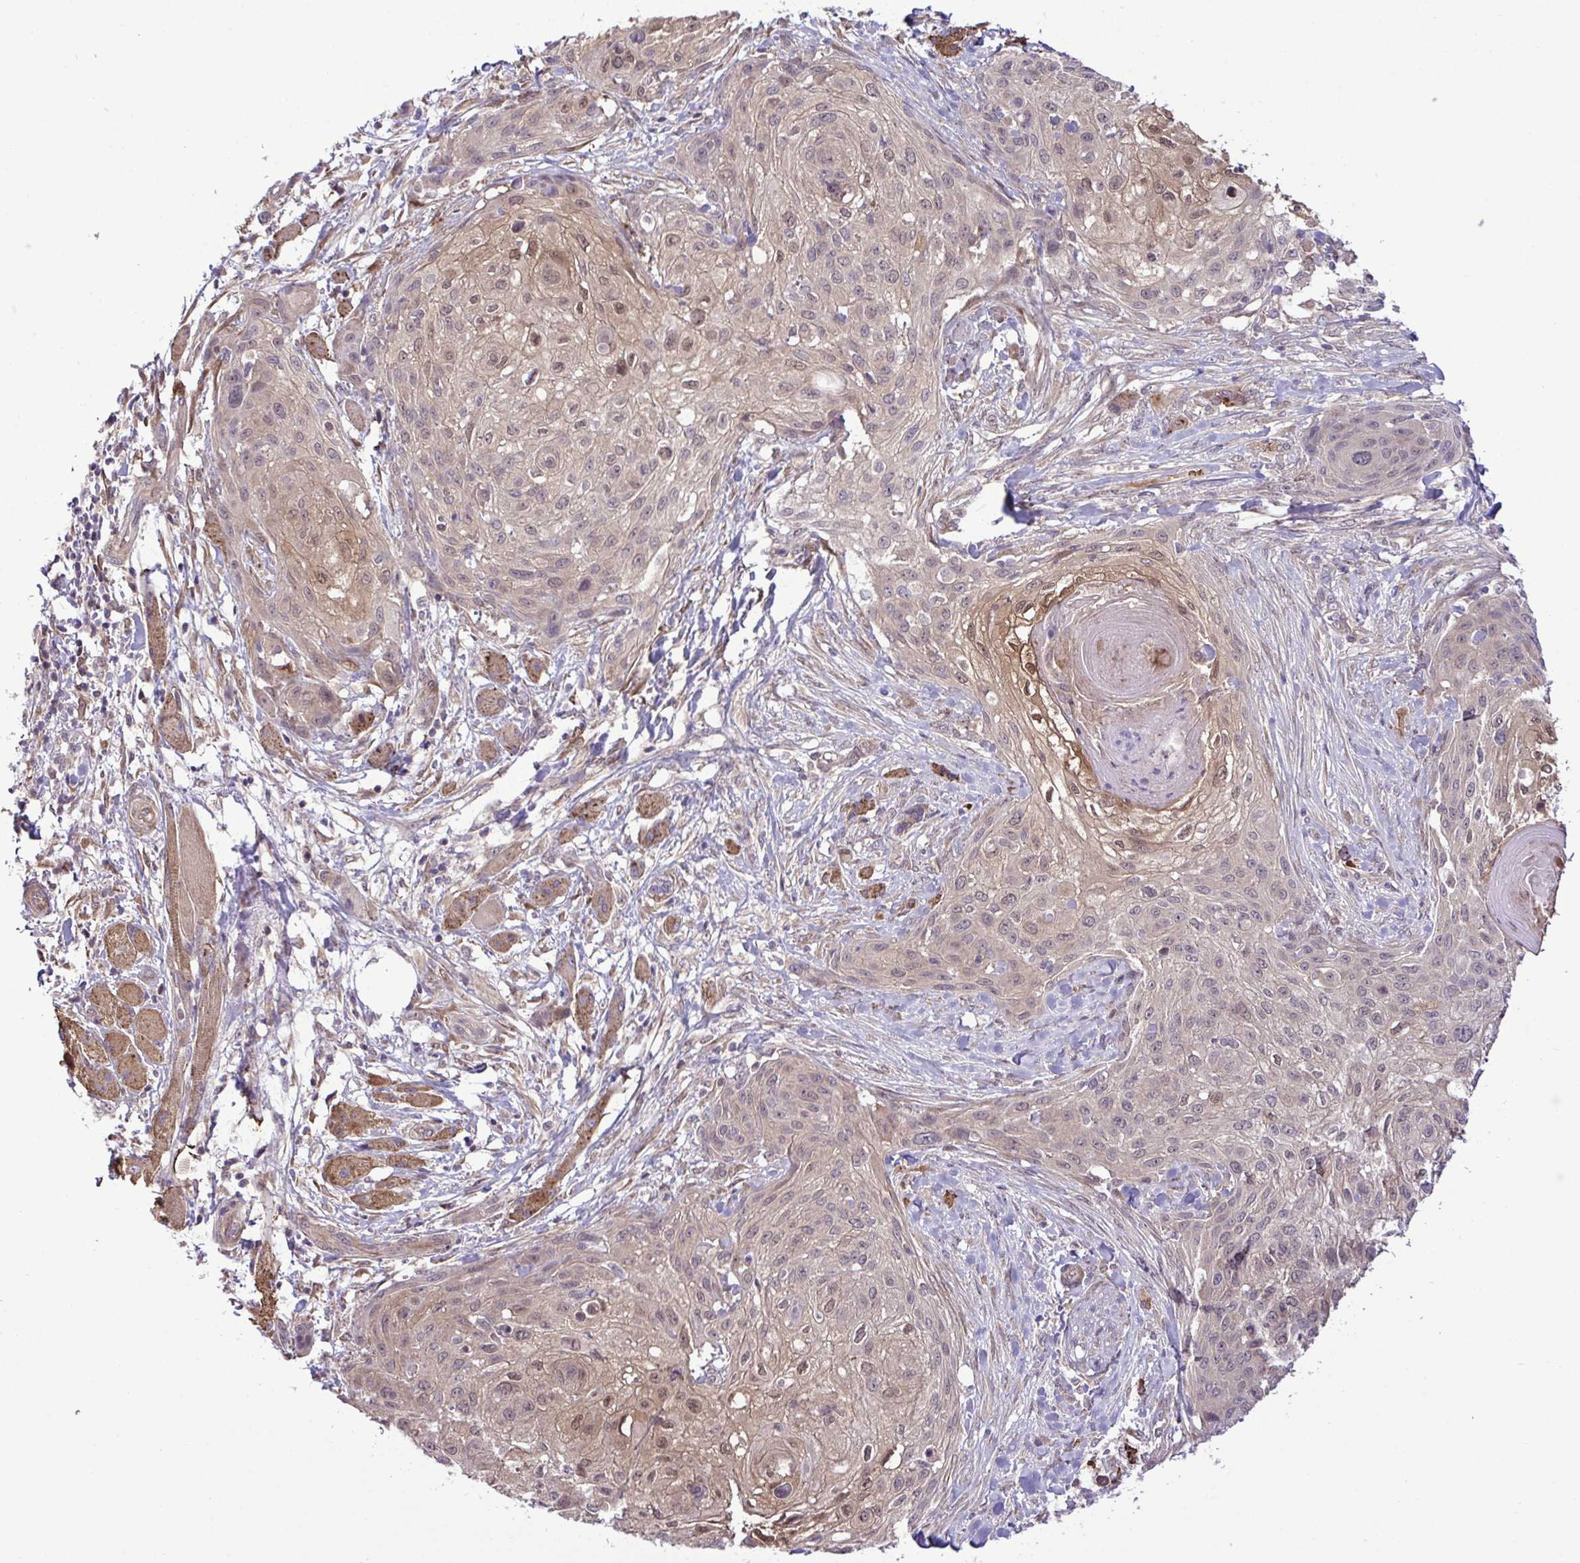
{"staining": {"intensity": "moderate", "quantity": "<25%", "location": "cytoplasmic/membranous,nuclear"}, "tissue": "skin cancer", "cell_type": "Tumor cells", "image_type": "cancer", "snomed": [{"axis": "morphology", "description": "Squamous cell carcinoma, NOS"}, {"axis": "topography", "description": "Skin"}], "caption": "Immunohistochemical staining of human skin cancer (squamous cell carcinoma) demonstrates low levels of moderate cytoplasmic/membranous and nuclear positivity in about <25% of tumor cells.", "gene": "CMPK1", "patient": {"sex": "female", "age": 87}}